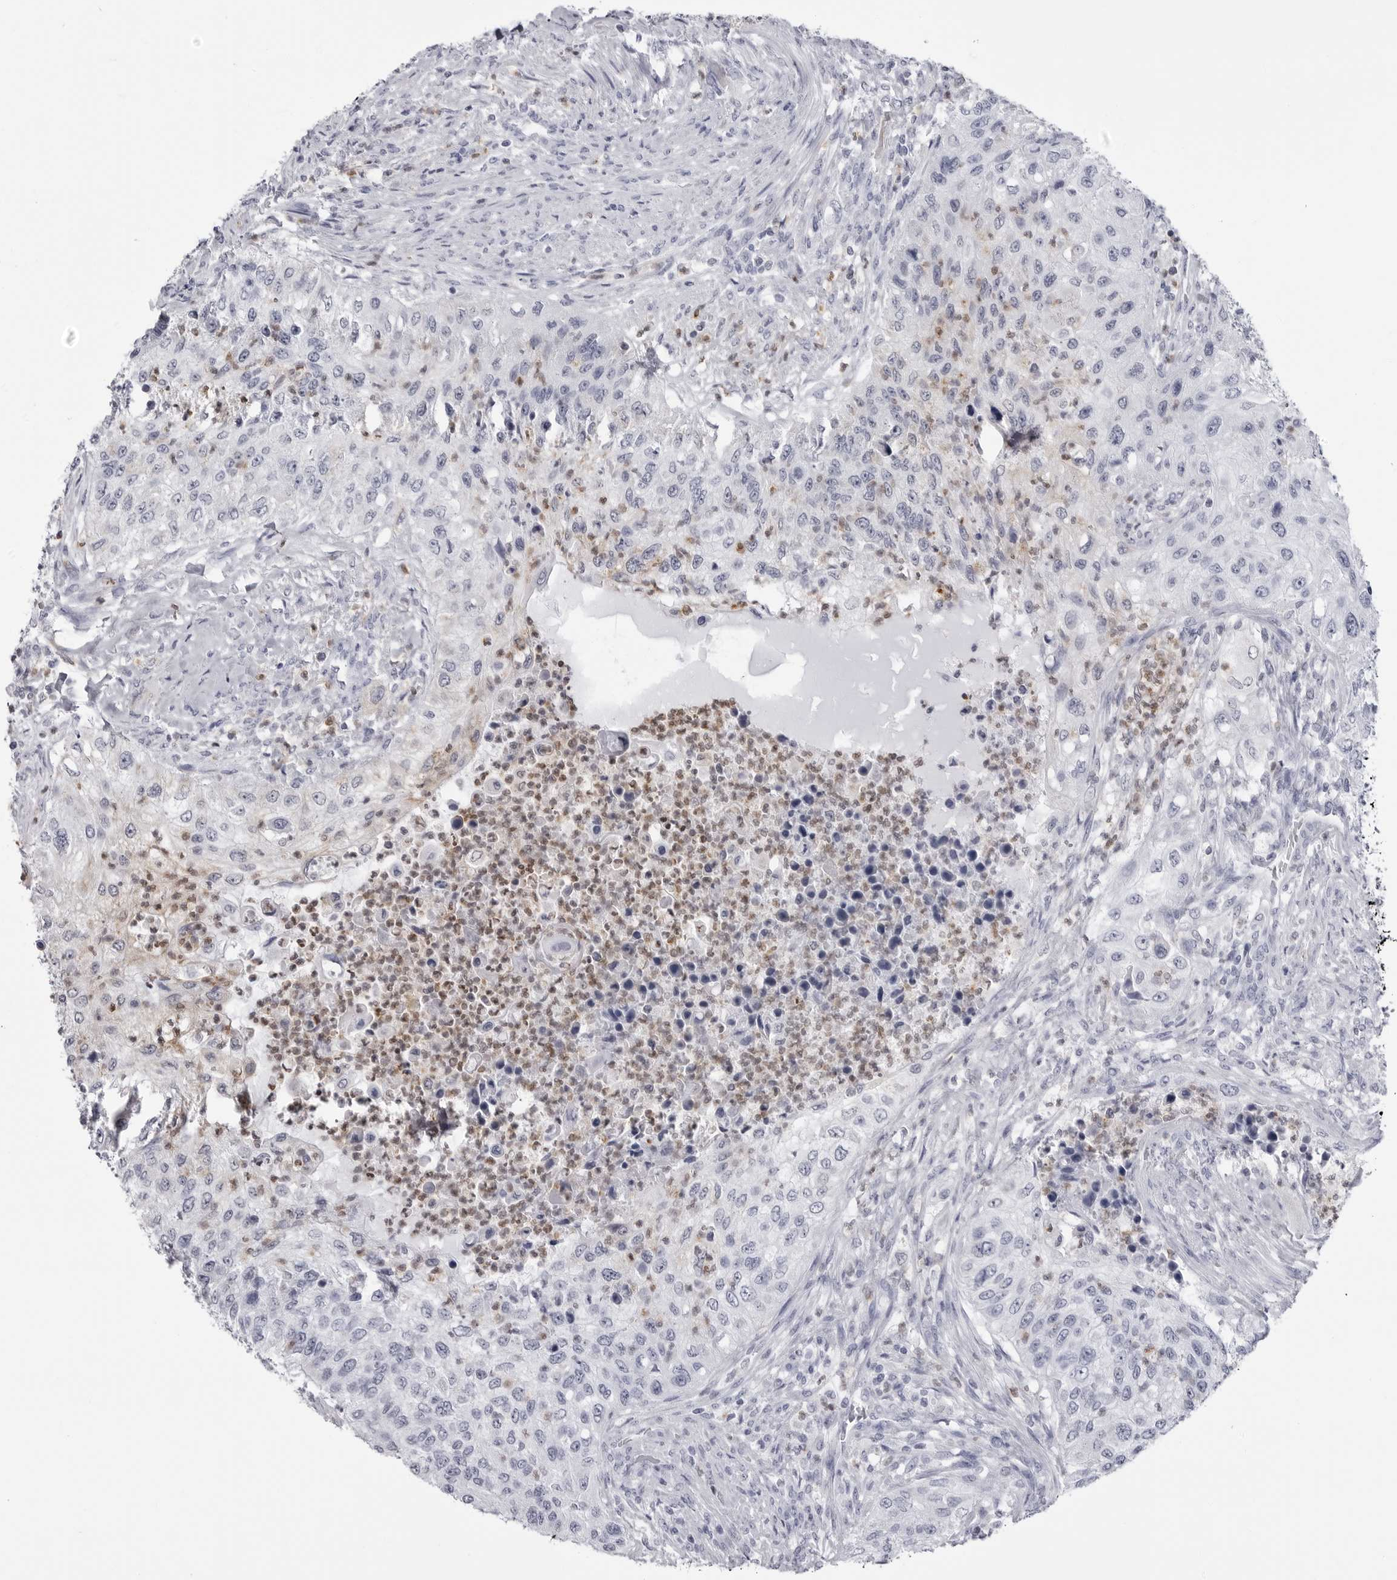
{"staining": {"intensity": "negative", "quantity": "none", "location": "none"}, "tissue": "urothelial cancer", "cell_type": "Tumor cells", "image_type": "cancer", "snomed": [{"axis": "morphology", "description": "Urothelial carcinoma, High grade"}, {"axis": "topography", "description": "Urinary bladder"}], "caption": "Human high-grade urothelial carcinoma stained for a protein using IHC shows no positivity in tumor cells.", "gene": "STAP2", "patient": {"sex": "female", "age": 60}}